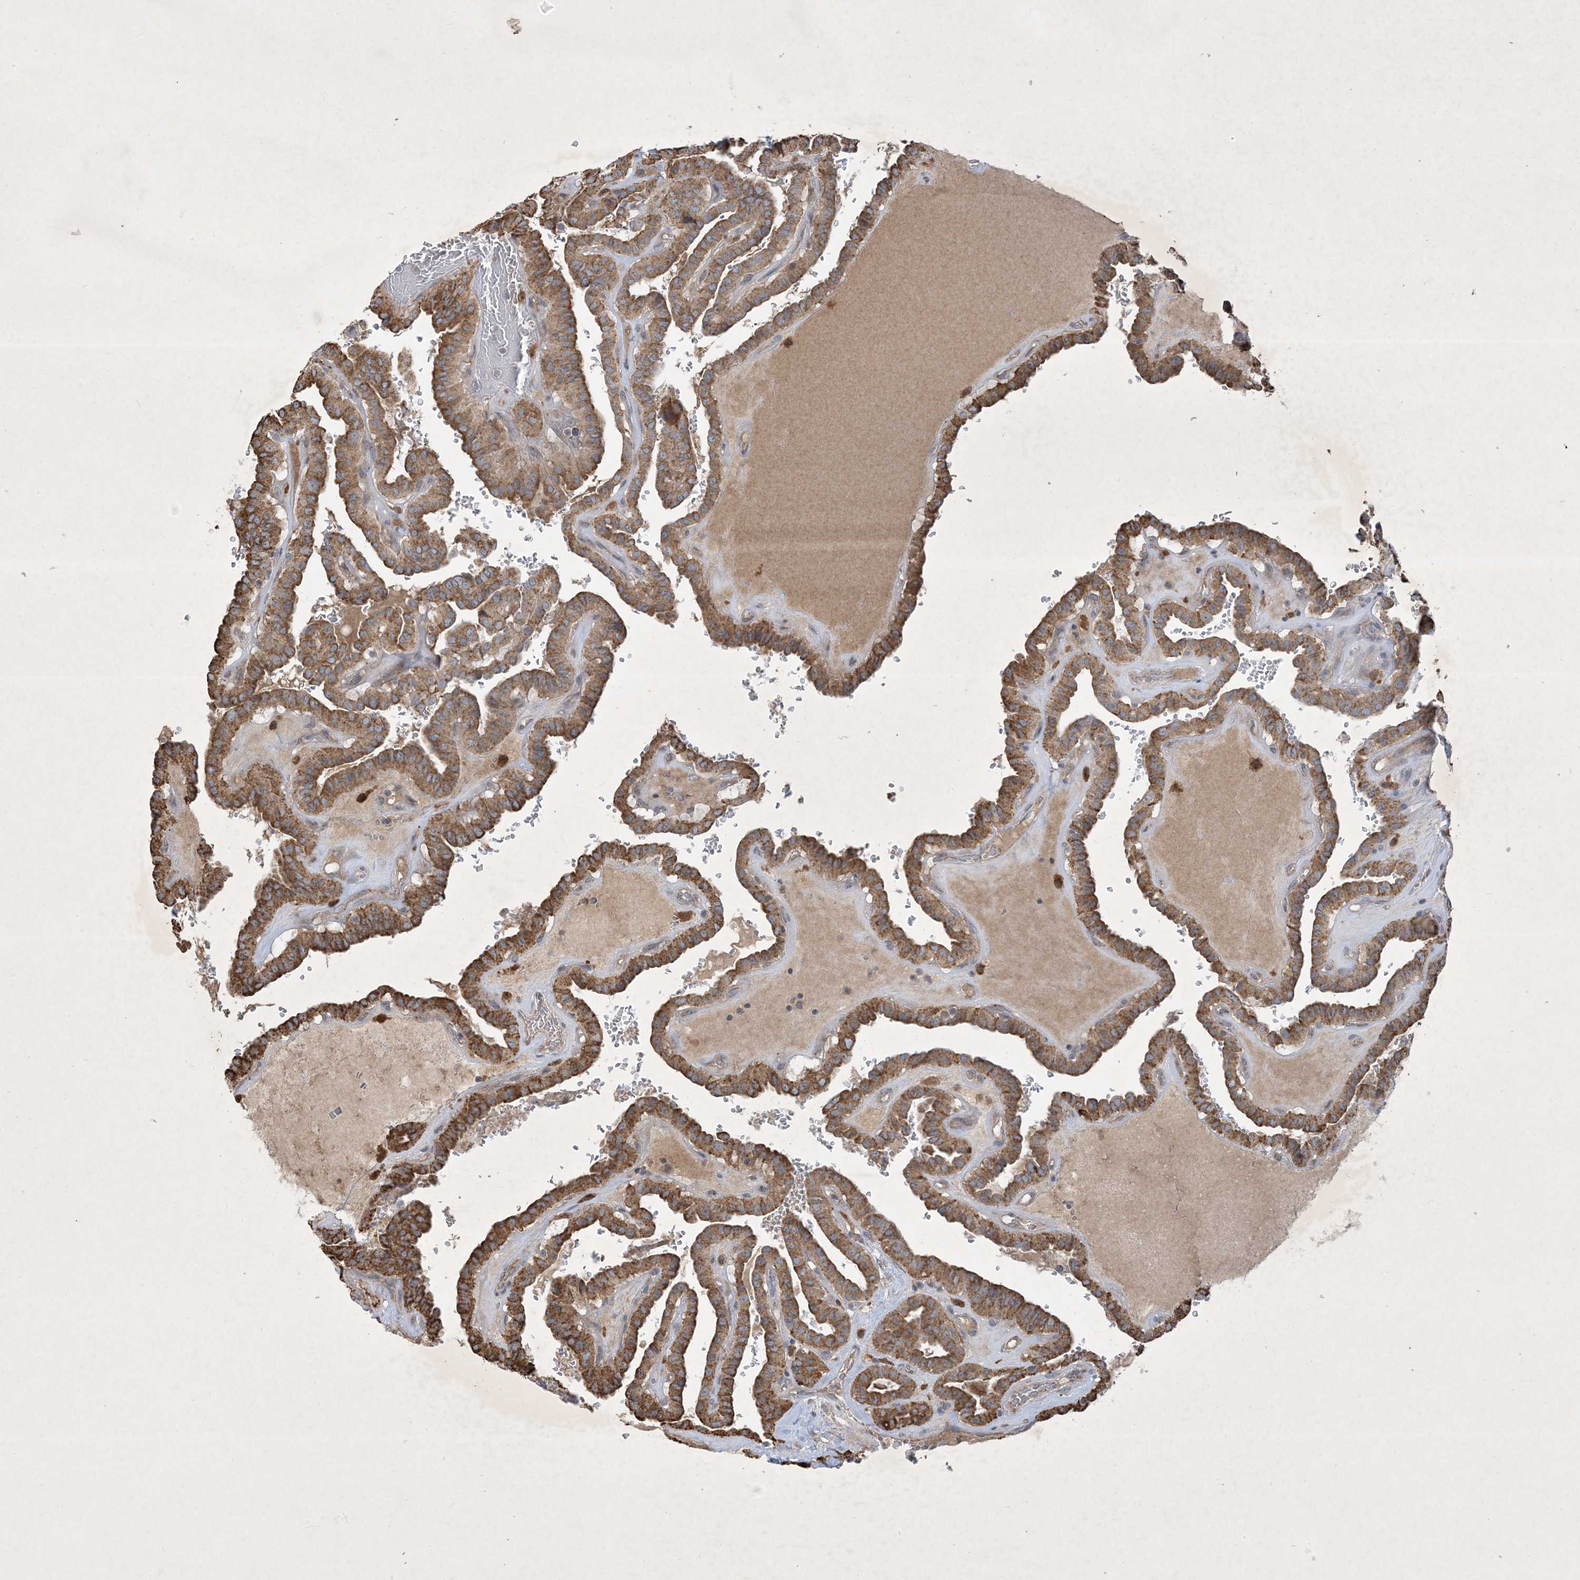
{"staining": {"intensity": "strong", "quantity": ">75%", "location": "cytoplasmic/membranous"}, "tissue": "thyroid cancer", "cell_type": "Tumor cells", "image_type": "cancer", "snomed": [{"axis": "morphology", "description": "Papillary adenocarcinoma, NOS"}, {"axis": "topography", "description": "Thyroid gland"}], "caption": "Immunohistochemical staining of thyroid cancer displays high levels of strong cytoplasmic/membranous protein expression in about >75% of tumor cells. The staining is performed using DAB brown chromogen to label protein expression. The nuclei are counter-stained blue using hematoxylin.", "gene": "MRPS18A", "patient": {"sex": "male", "age": 77}}